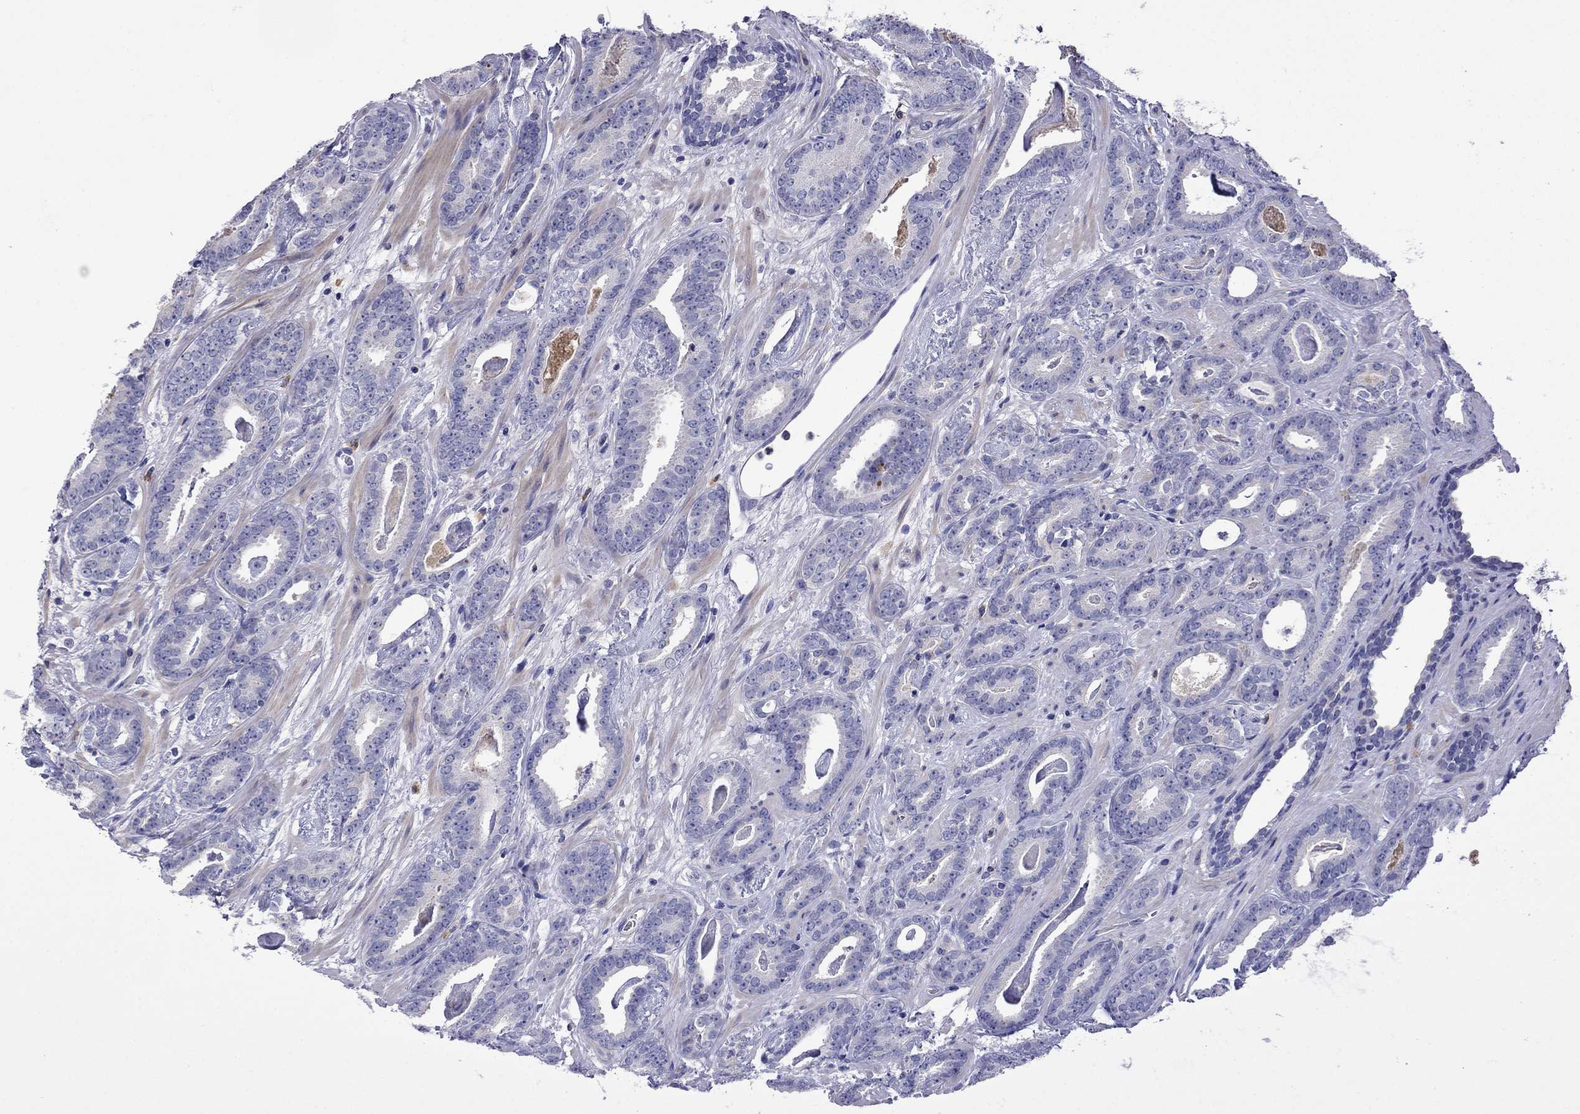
{"staining": {"intensity": "negative", "quantity": "none", "location": "none"}, "tissue": "prostate cancer", "cell_type": "Tumor cells", "image_type": "cancer", "snomed": [{"axis": "morphology", "description": "Adenocarcinoma, Medium grade"}, {"axis": "topography", "description": "Prostate and seminal vesicle, NOS"}, {"axis": "topography", "description": "Prostate"}], "caption": "High power microscopy micrograph of an immunohistochemistry image of prostate cancer (medium-grade adenocarcinoma), revealing no significant positivity in tumor cells.", "gene": "STAR", "patient": {"sex": "male", "age": 54}}